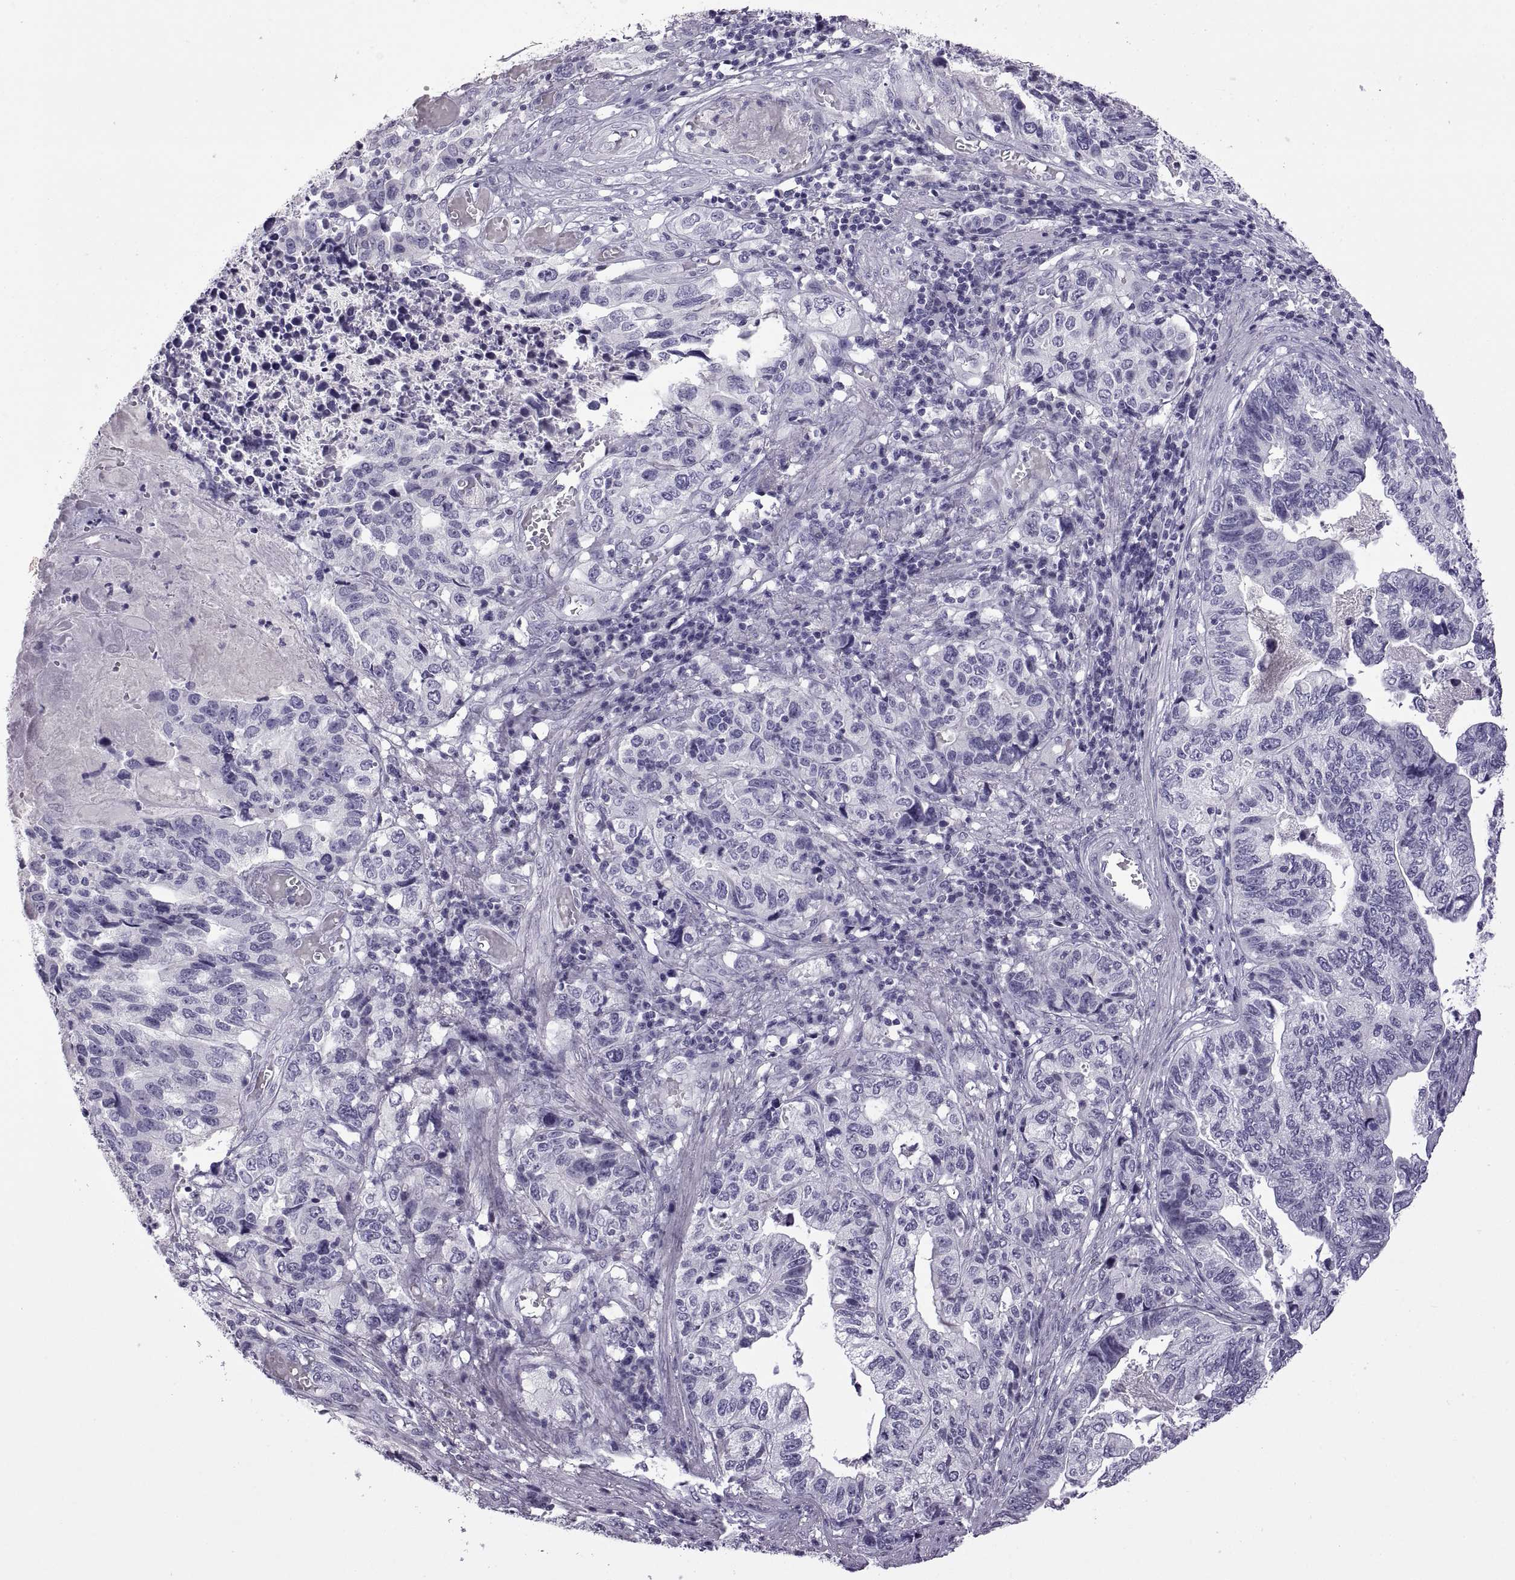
{"staining": {"intensity": "negative", "quantity": "none", "location": "none"}, "tissue": "stomach cancer", "cell_type": "Tumor cells", "image_type": "cancer", "snomed": [{"axis": "morphology", "description": "Adenocarcinoma, NOS"}, {"axis": "topography", "description": "Stomach, upper"}], "caption": "Human adenocarcinoma (stomach) stained for a protein using immunohistochemistry demonstrates no staining in tumor cells.", "gene": "RDM1", "patient": {"sex": "female", "age": 67}}